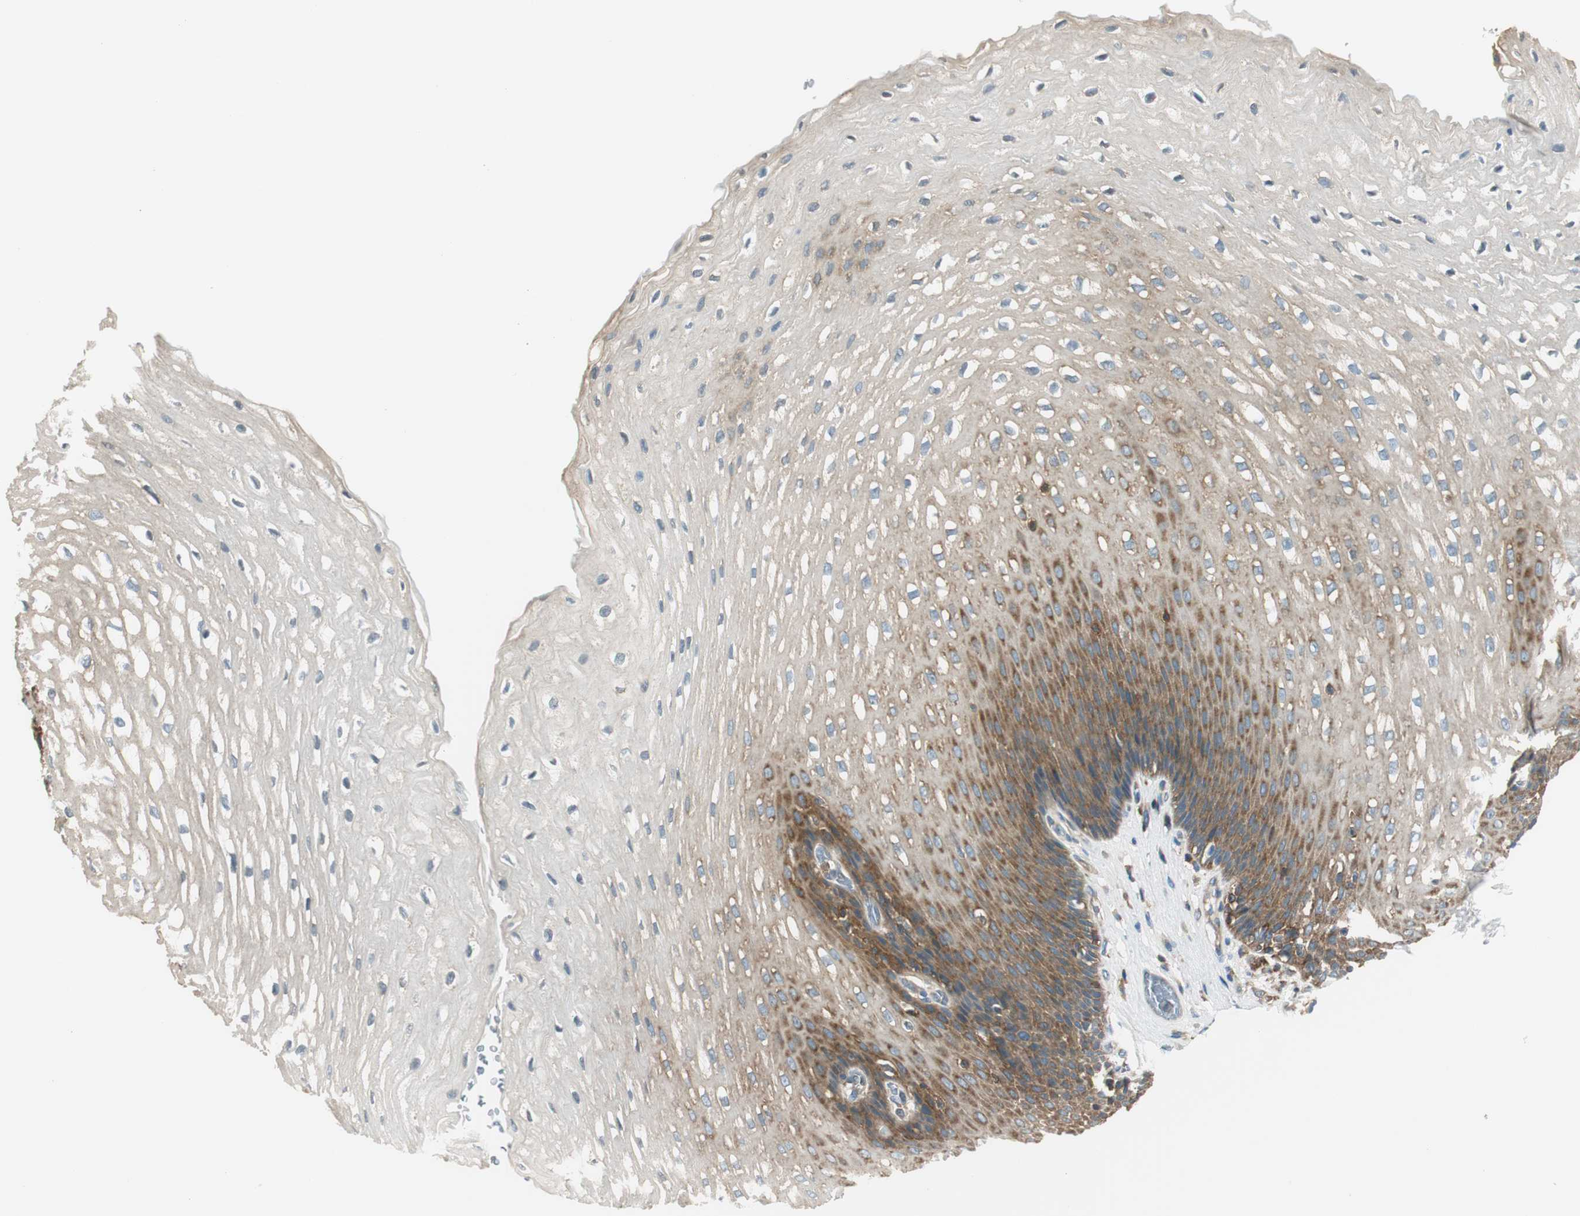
{"staining": {"intensity": "moderate", "quantity": "25%-75%", "location": "cytoplasmic/membranous"}, "tissue": "esophagus", "cell_type": "Squamous epithelial cells", "image_type": "normal", "snomed": [{"axis": "morphology", "description": "Normal tissue, NOS"}, {"axis": "topography", "description": "Esophagus"}], "caption": "Protein expression analysis of normal esophagus reveals moderate cytoplasmic/membranous positivity in about 25%-75% of squamous epithelial cells.", "gene": "PI4K2B", "patient": {"sex": "male", "age": 48}}